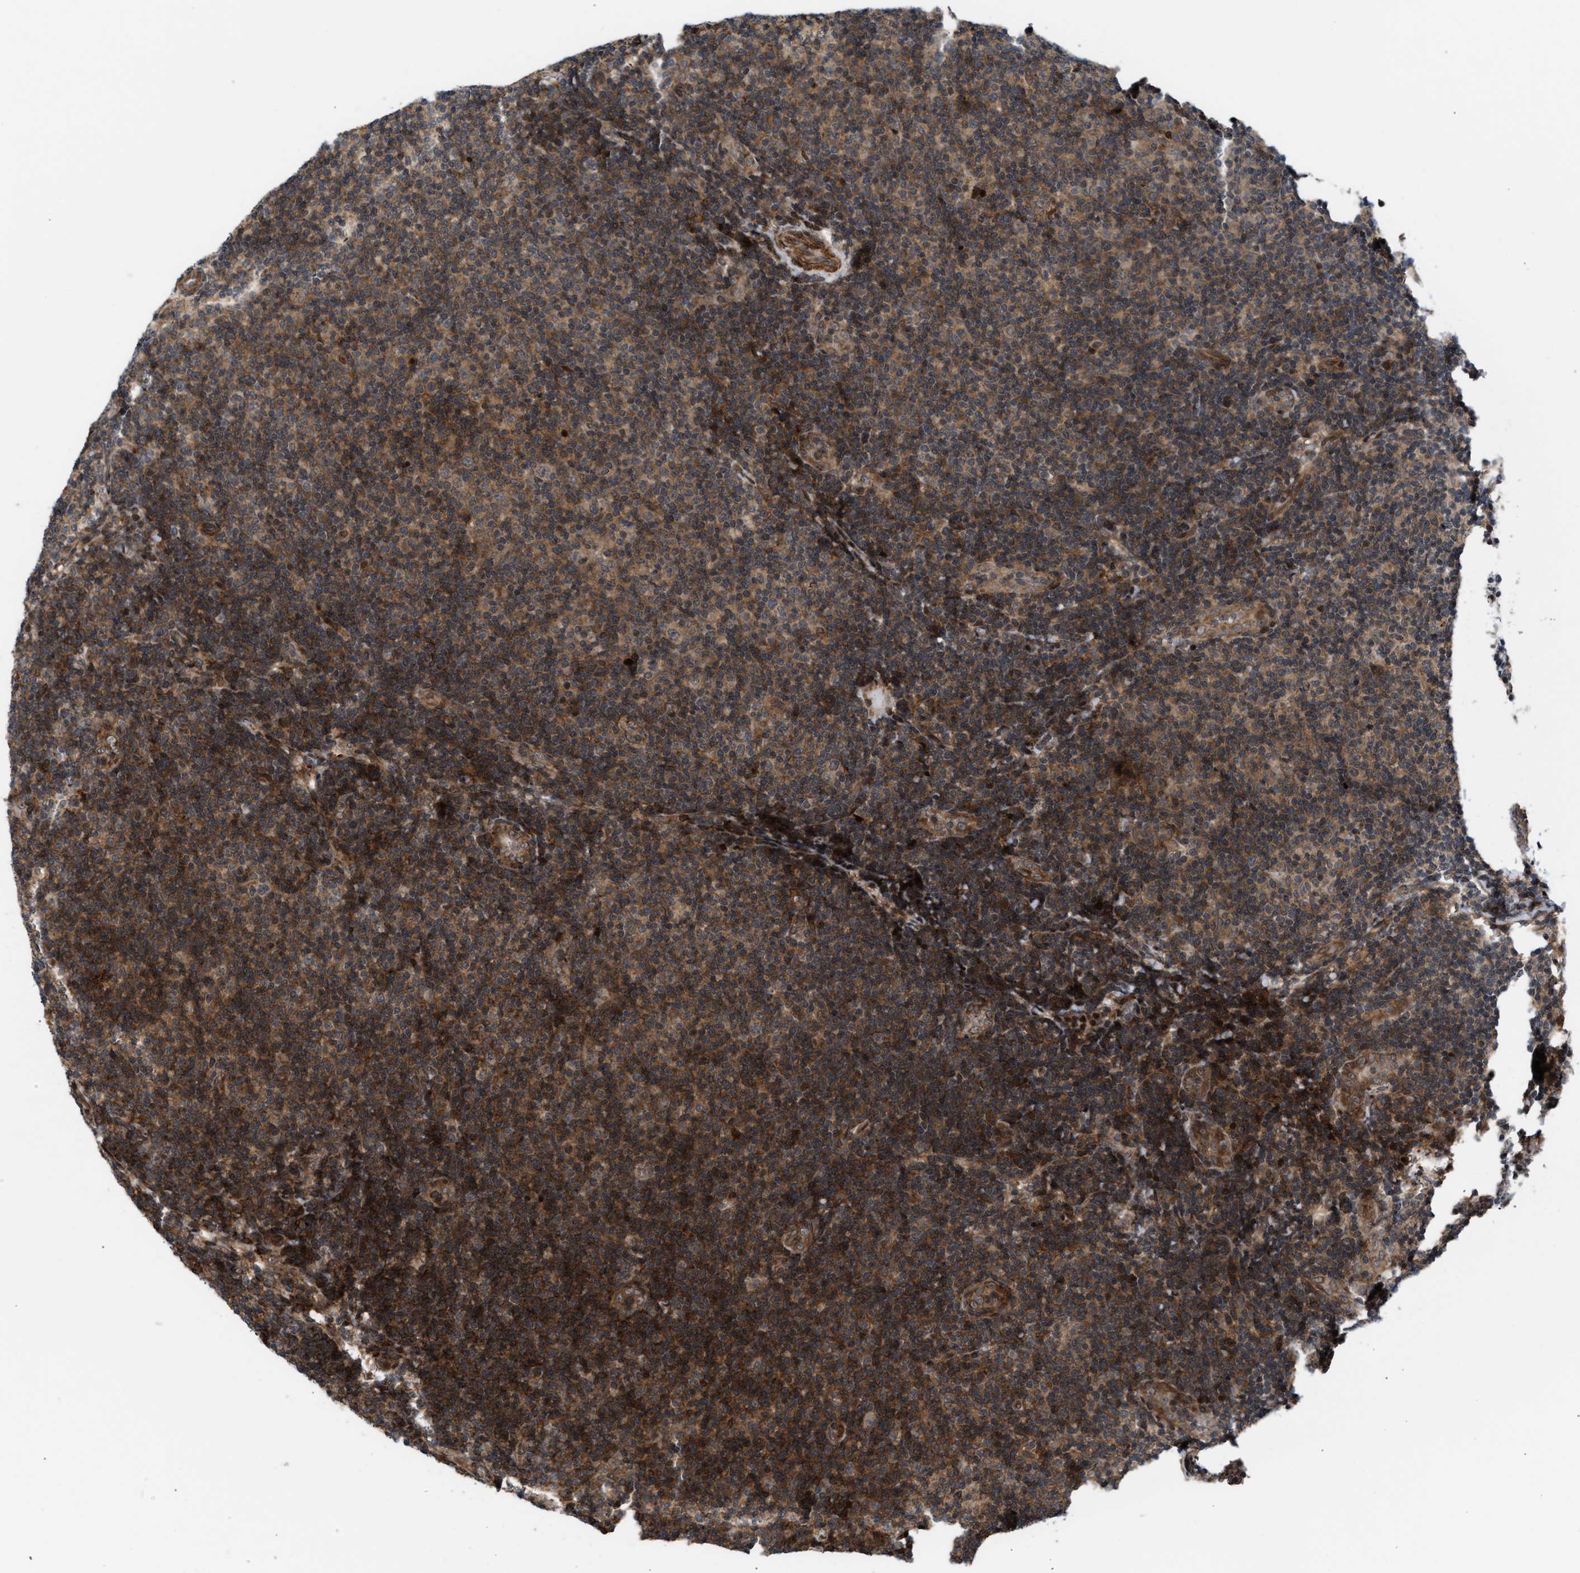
{"staining": {"intensity": "moderate", "quantity": "25%-75%", "location": "cytoplasmic/membranous"}, "tissue": "lymphoma", "cell_type": "Tumor cells", "image_type": "cancer", "snomed": [{"axis": "morphology", "description": "Malignant lymphoma, non-Hodgkin's type, Low grade"}, {"axis": "topography", "description": "Lymph node"}], "caption": "Moderate cytoplasmic/membranous positivity is seen in approximately 25%-75% of tumor cells in lymphoma.", "gene": "STAU2", "patient": {"sex": "male", "age": 83}}